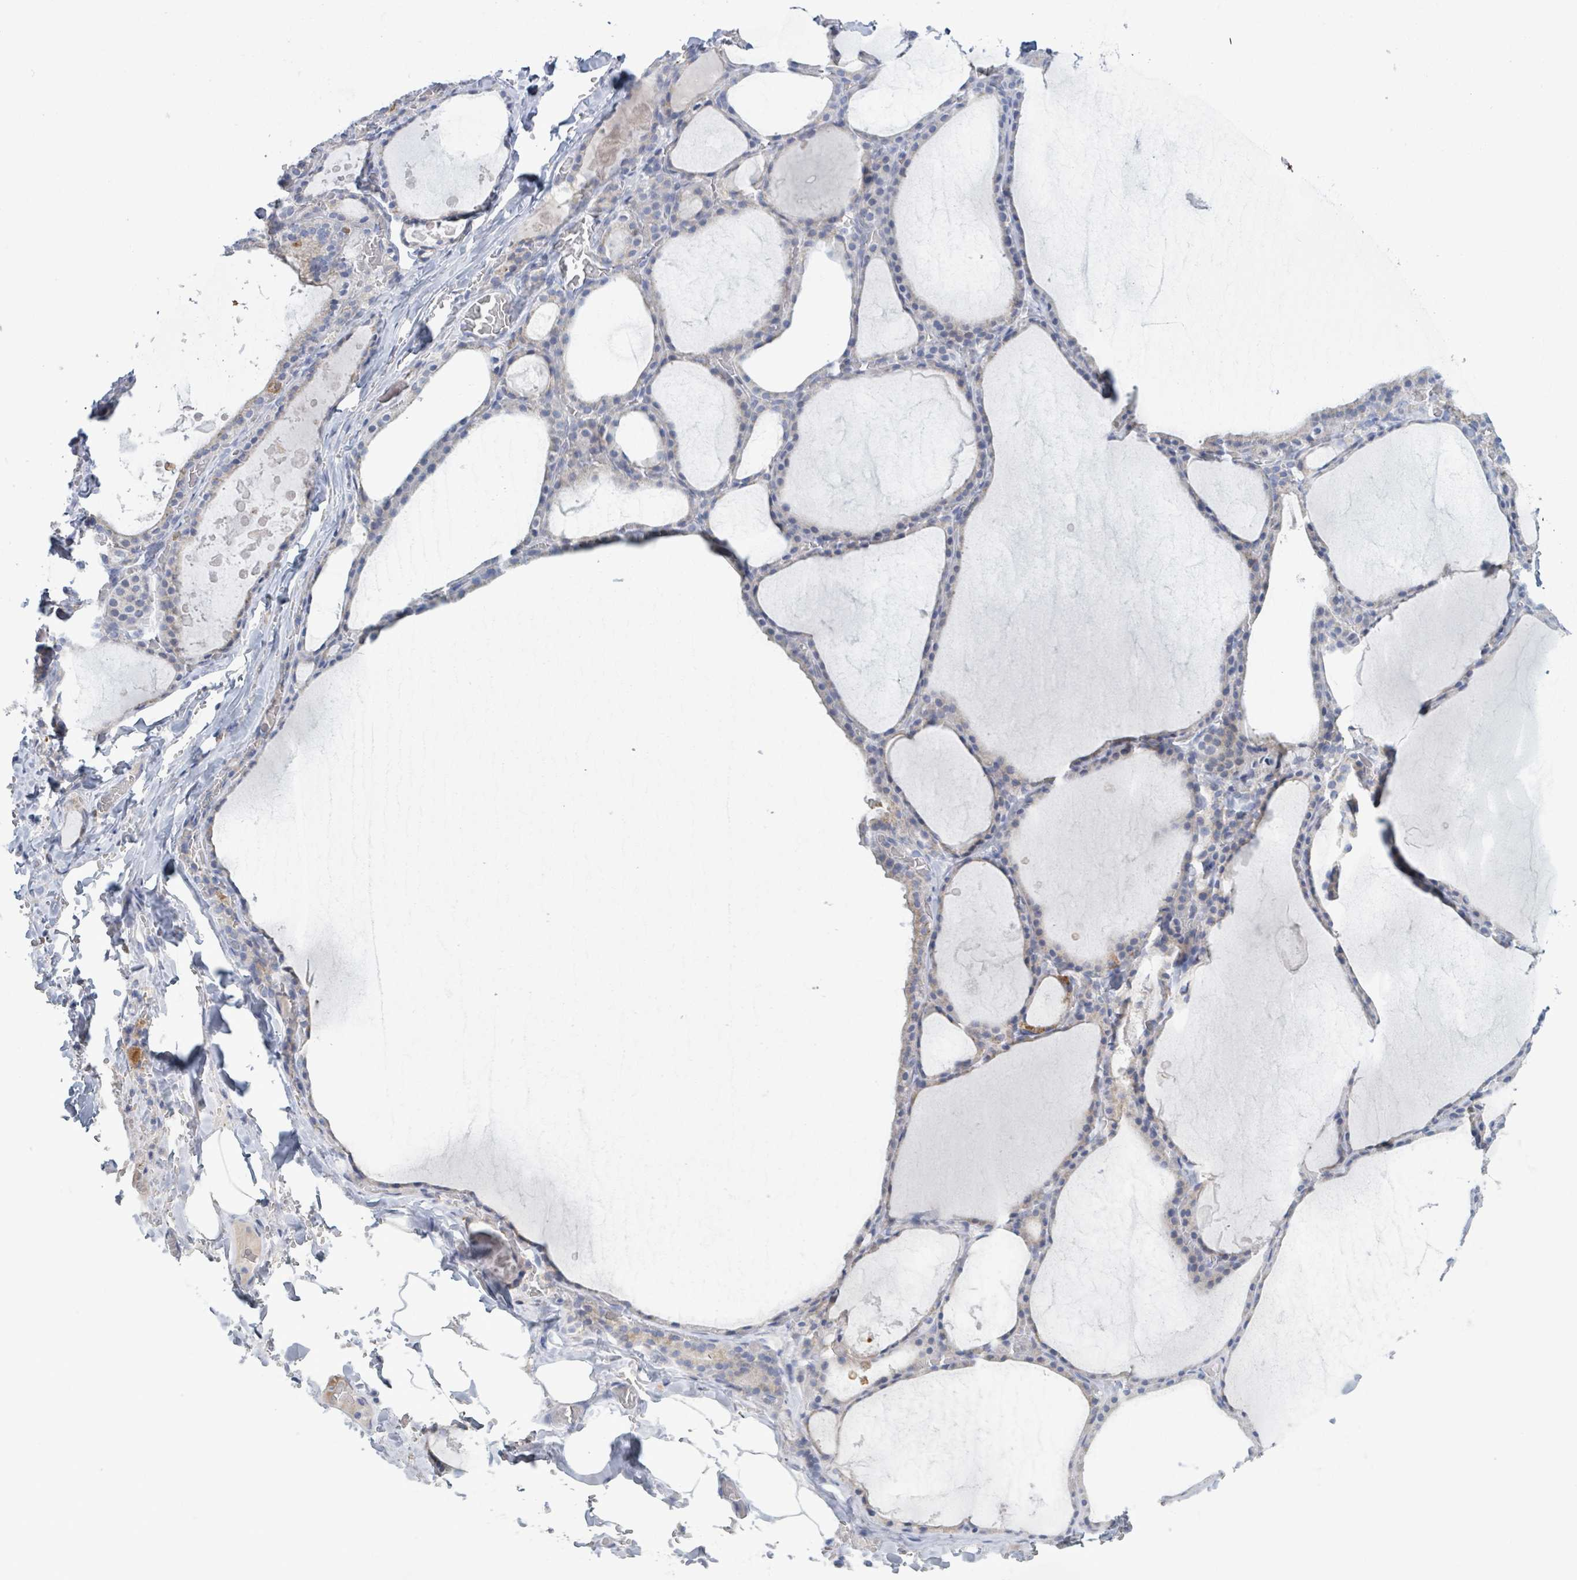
{"staining": {"intensity": "negative", "quantity": "none", "location": "none"}, "tissue": "thyroid gland", "cell_type": "Glandular cells", "image_type": "normal", "snomed": [{"axis": "morphology", "description": "Normal tissue, NOS"}, {"axis": "topography", "description": "Thyroid gland"}], "caption": "Immunohistochemistry (IHC) image of normal thyroid gland: thyroid gland stained with DAB (3,3'-diaminobenzidine) demonstrates no significant protein expression in glandular cells. (Immunohistochemistry, brightfield microscopy, high magnification).", "gene": "AKR1C4", "patient": {"sex": "male", "age": 56}}